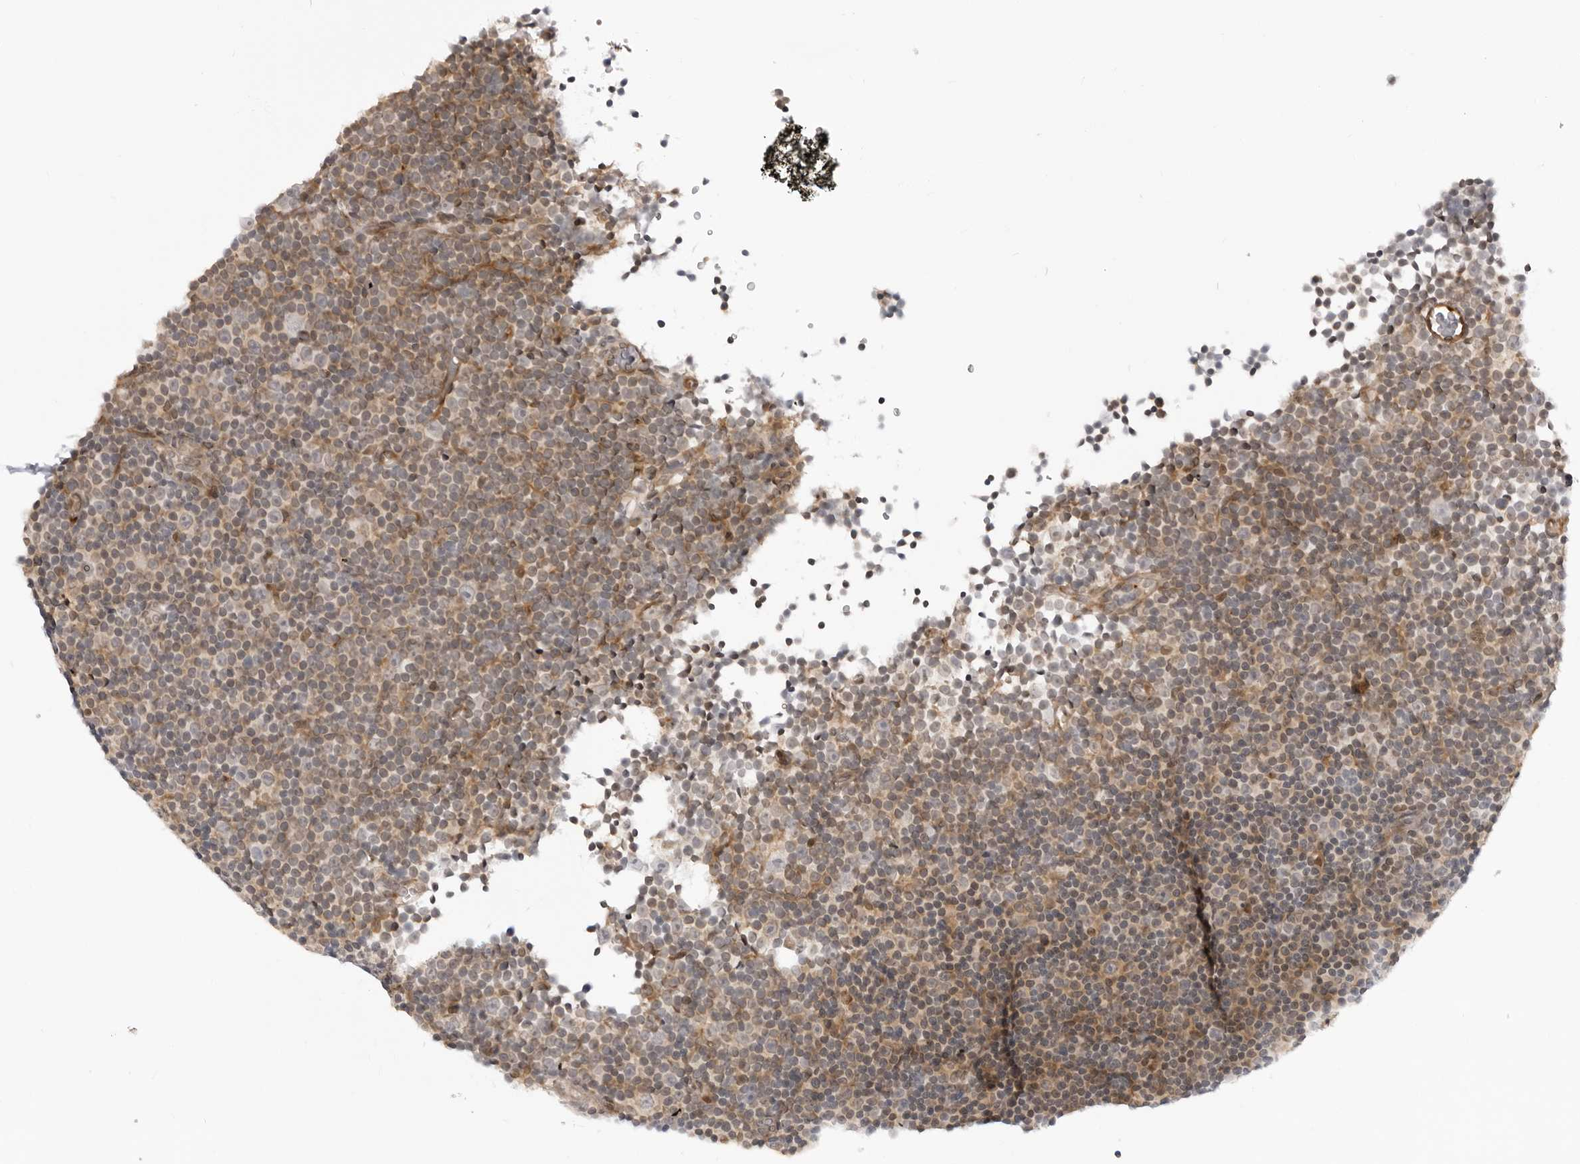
{"staining": {"intensity": "negative", "quantity": "none", "location": "none"}, "tissue": "lymphoma", "cell_type": "Tumor cells", "image_type": "cancer", "snomed": [{"axis": "morphology", "description": "Malignant lymphoma, non-Hodgkin's type, Low grade"}, {"axis": "topography", "description": "Lymph node"}], "caption": "Protein analysis of low-grade malignant lymphoma, non-Hodgkin's type displays no significant expression in tumor cells.", "gene": "SRGAP2", "patient": {"sex": "female", "age": 67}}